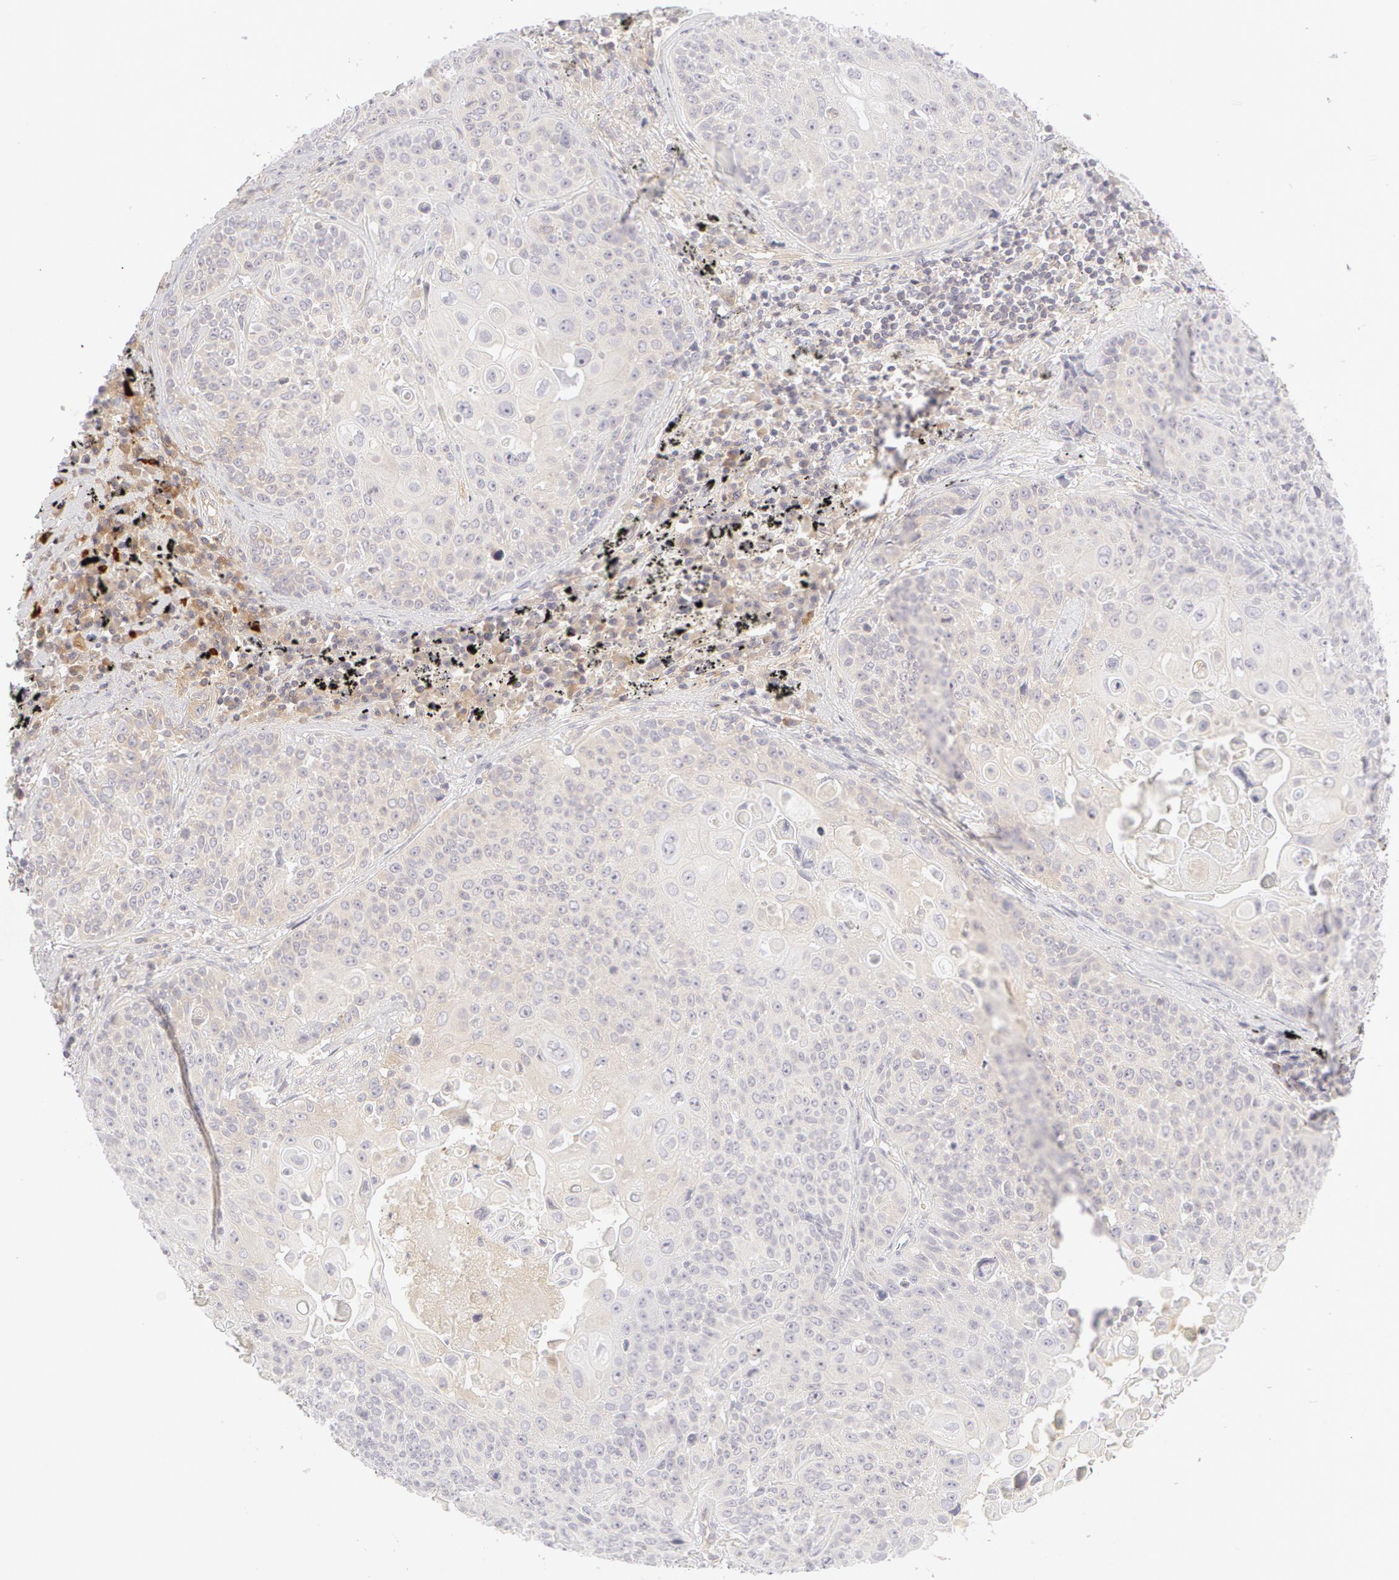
{"staining": {"intensity": "negative", "quantity": "none", "location": "none"}, "tissue": "lung cancer", "cell_type": "Tumor cells", "image_type": "cancer", "snomed": [{"axis": "morphology", "description": "Adenocarcinoma, NOS"}, {"axis": "topography", "description": "Lung"}], "caption": "Photomicrograph shows no significant protein staining in tumor cells of lung cancer.", "gene": "ABCB1", "patient": {"sex": "male", "age": 60}}